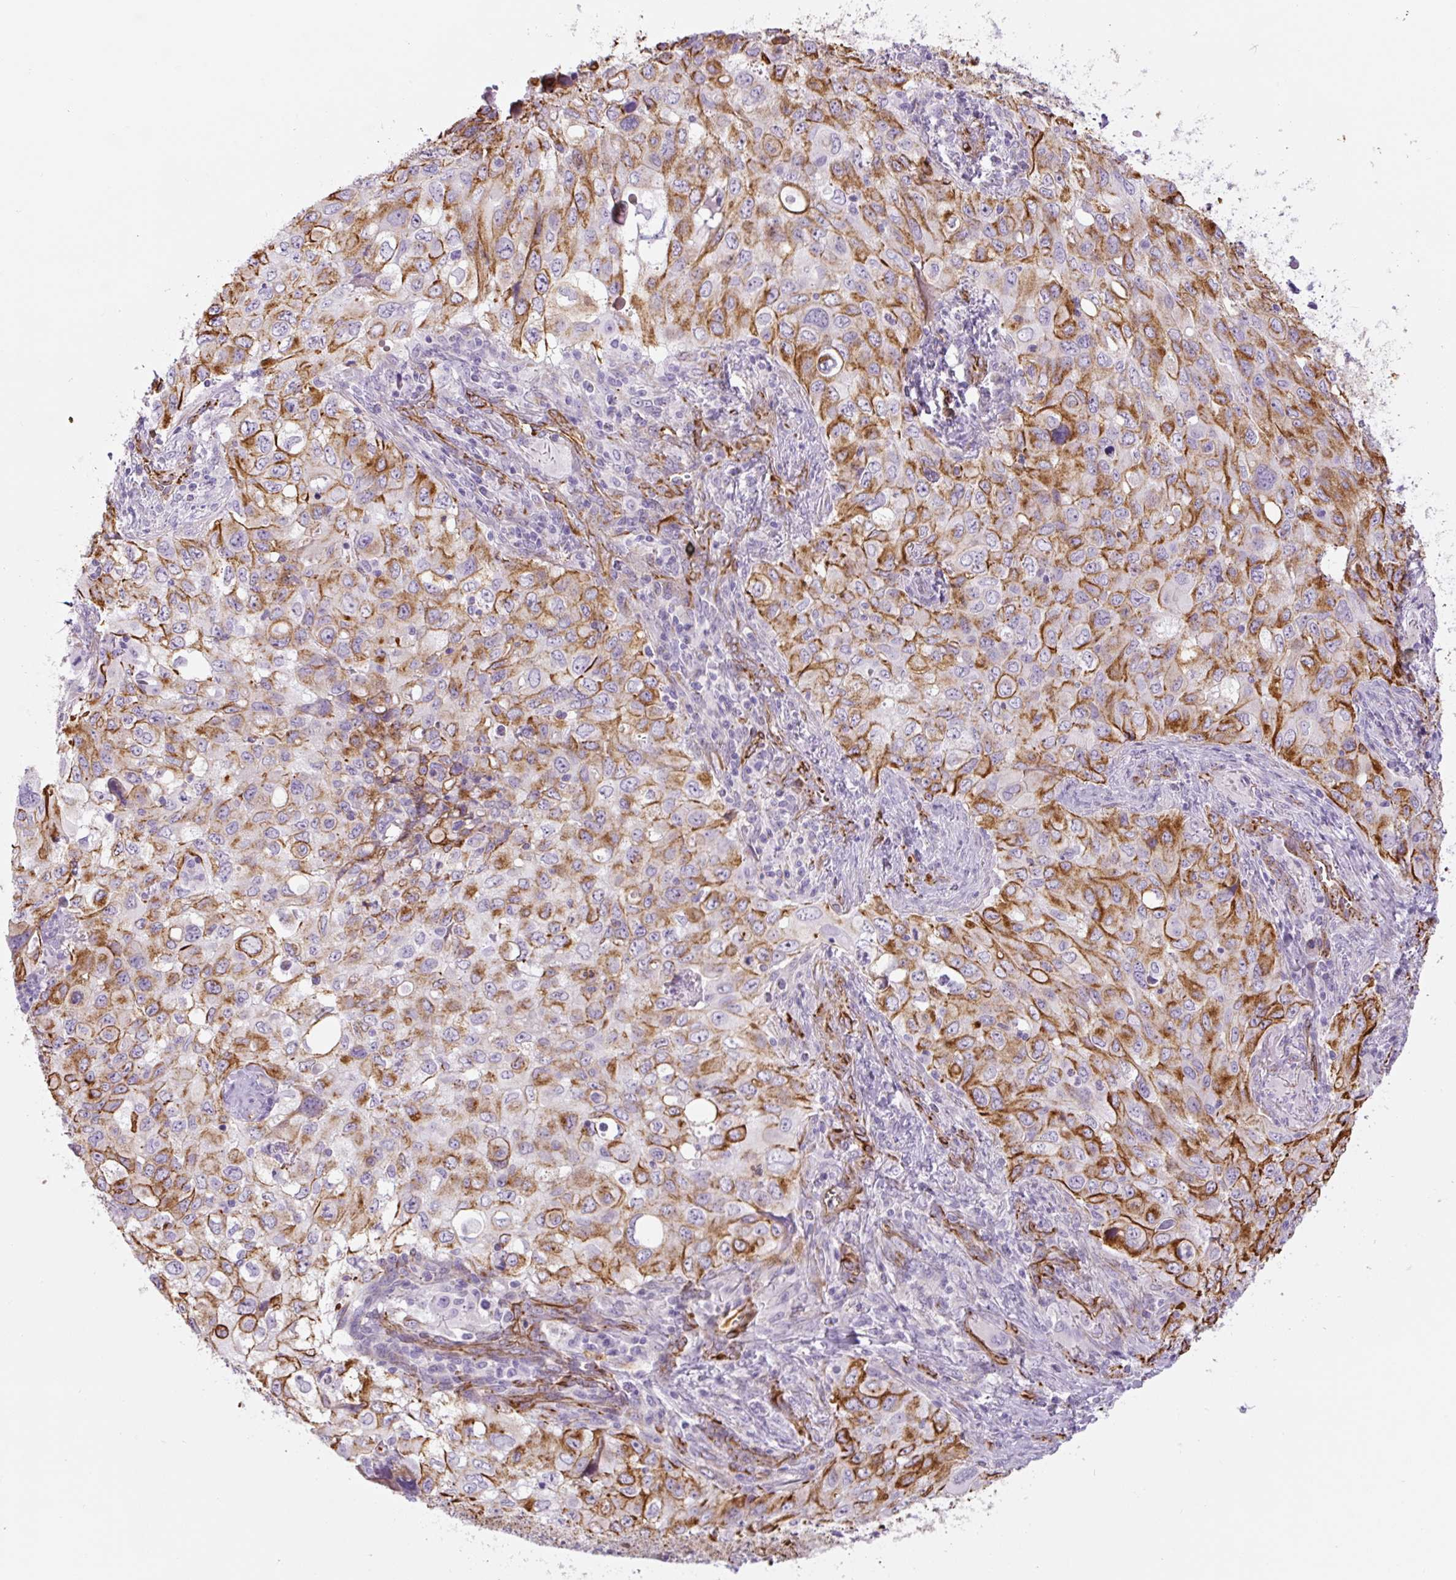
{"staining": {"intensity": "moderate", "quantity": "25%-75%", "location": "cytoplasmic/membranous"}, "tissue": "lung cancer", "cell_type": "Tumor cells", "image_type": "cancer", "snomed": [{"axis": "morphology", "description": "Adenocarcinoma, NOS"}, {"axis": "morphology", "description": "Adenocarcinoma, metastatic, NOS"}, {"axis": "topography", "description": "Lymph node"}, {"axis": "topography", "description": "Lung"}], "caption": "High-magnification brightfield microscopy of lung cancer (adenocarcinoma) stained with DAB (brown) and counterstained with hematoxylin (blue). tumor cells exhibit moderate cytoplasmic/membranous expression is appreciated in about25%-75% of cells.", "gene": "NES", "patient": {"sex": "female", "age": 42}}